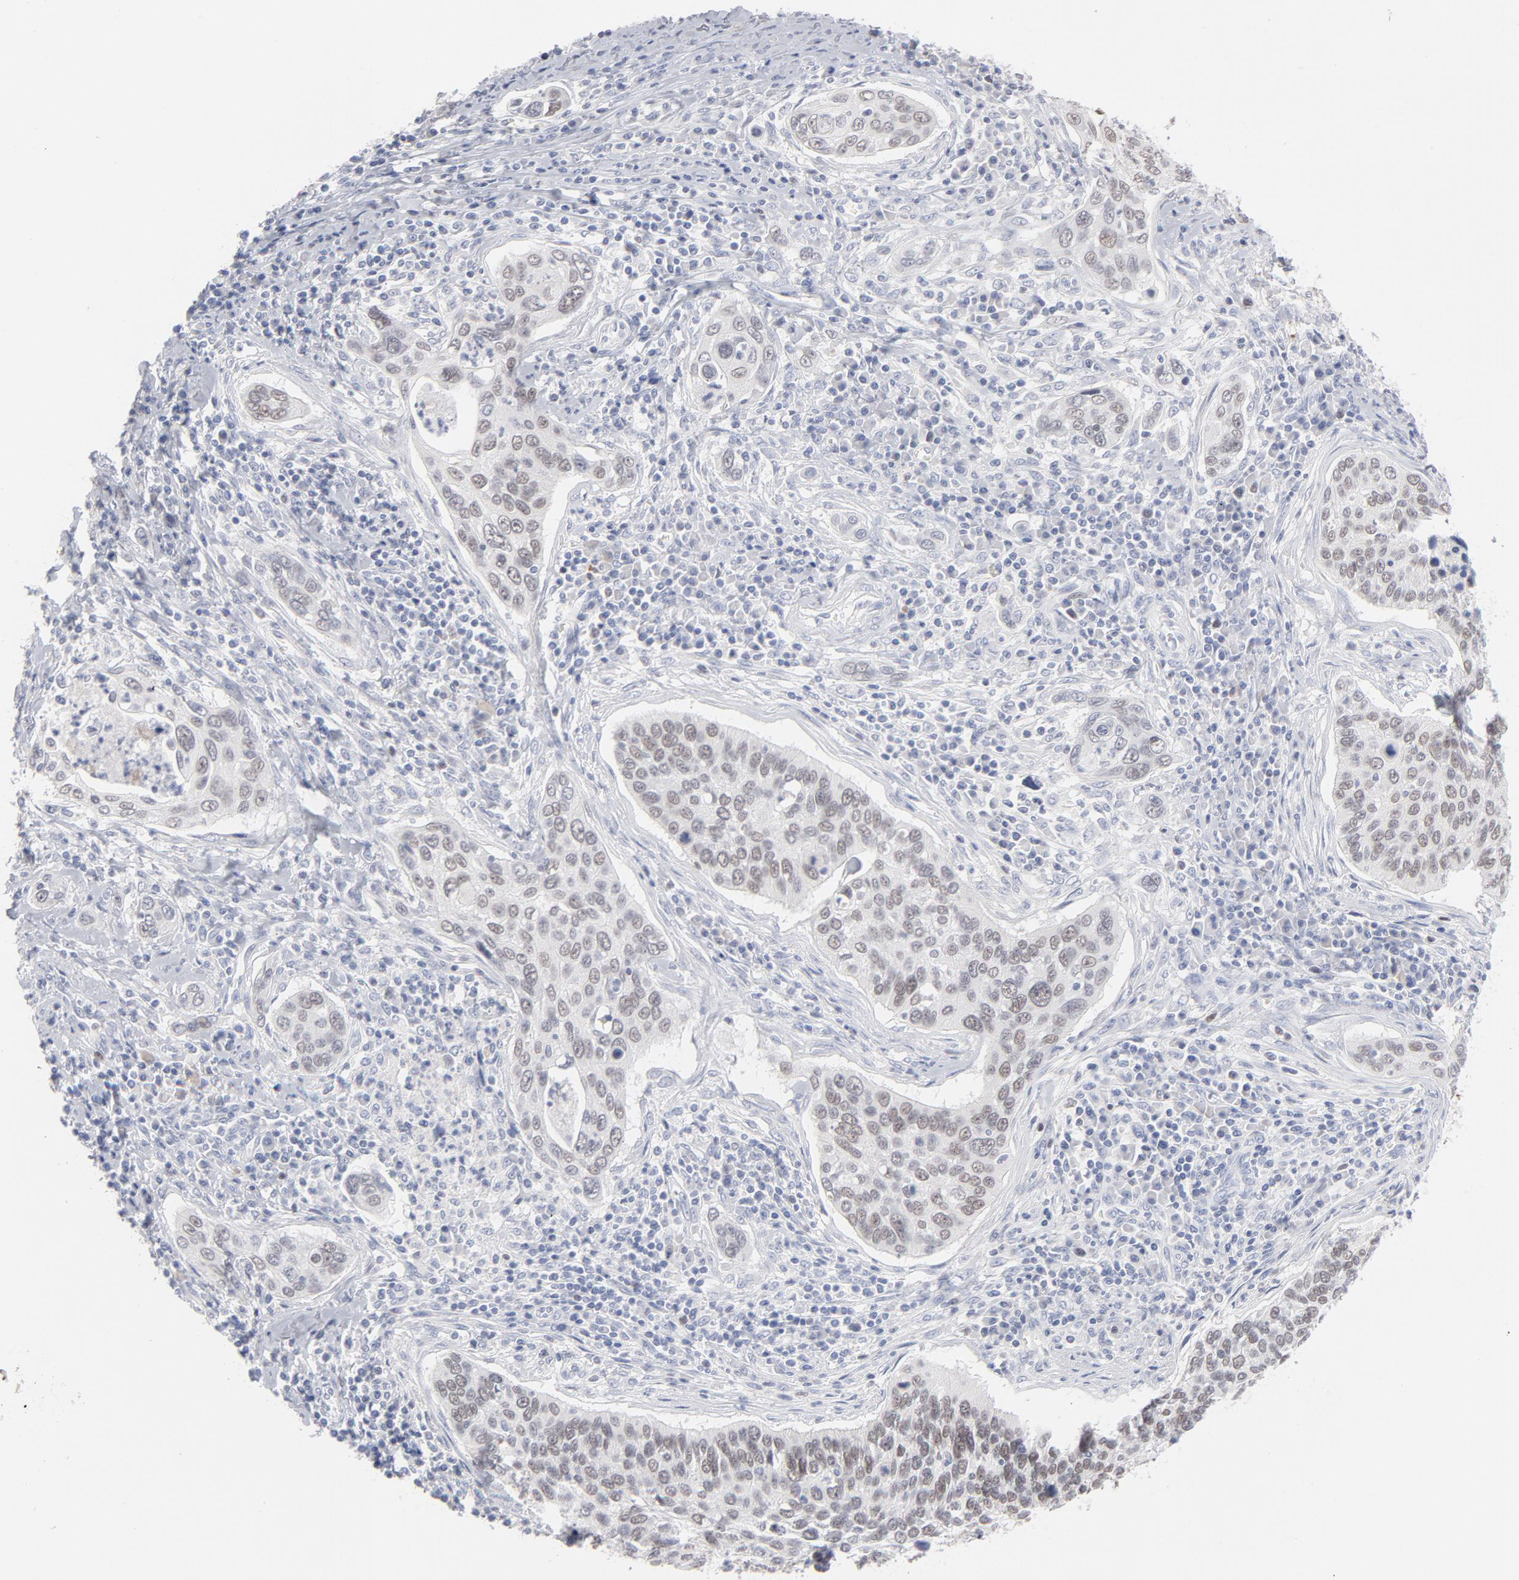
{"staining": {"intensity": "weak", "quantity": ">75%", "location": "nuclear"}, "tissue": "cervical cancer", "cell_type": "Tumor cells", "image_type": "cancer", "snomed": [{"axis": "morphology", "description": "Squamous cell carcinoma, NOS"}, {"axis": "topography", "description": "Cervix"}], "caption": "High-power microscopy captured an immunohistochemistry micrograph of cervical cancer (squamous cell carcinoma), revealing weak nuclear expression in approximately >75% of tumor cells.", "gene": "MCM7", "patient": {"sex": "female", "age": 53}}